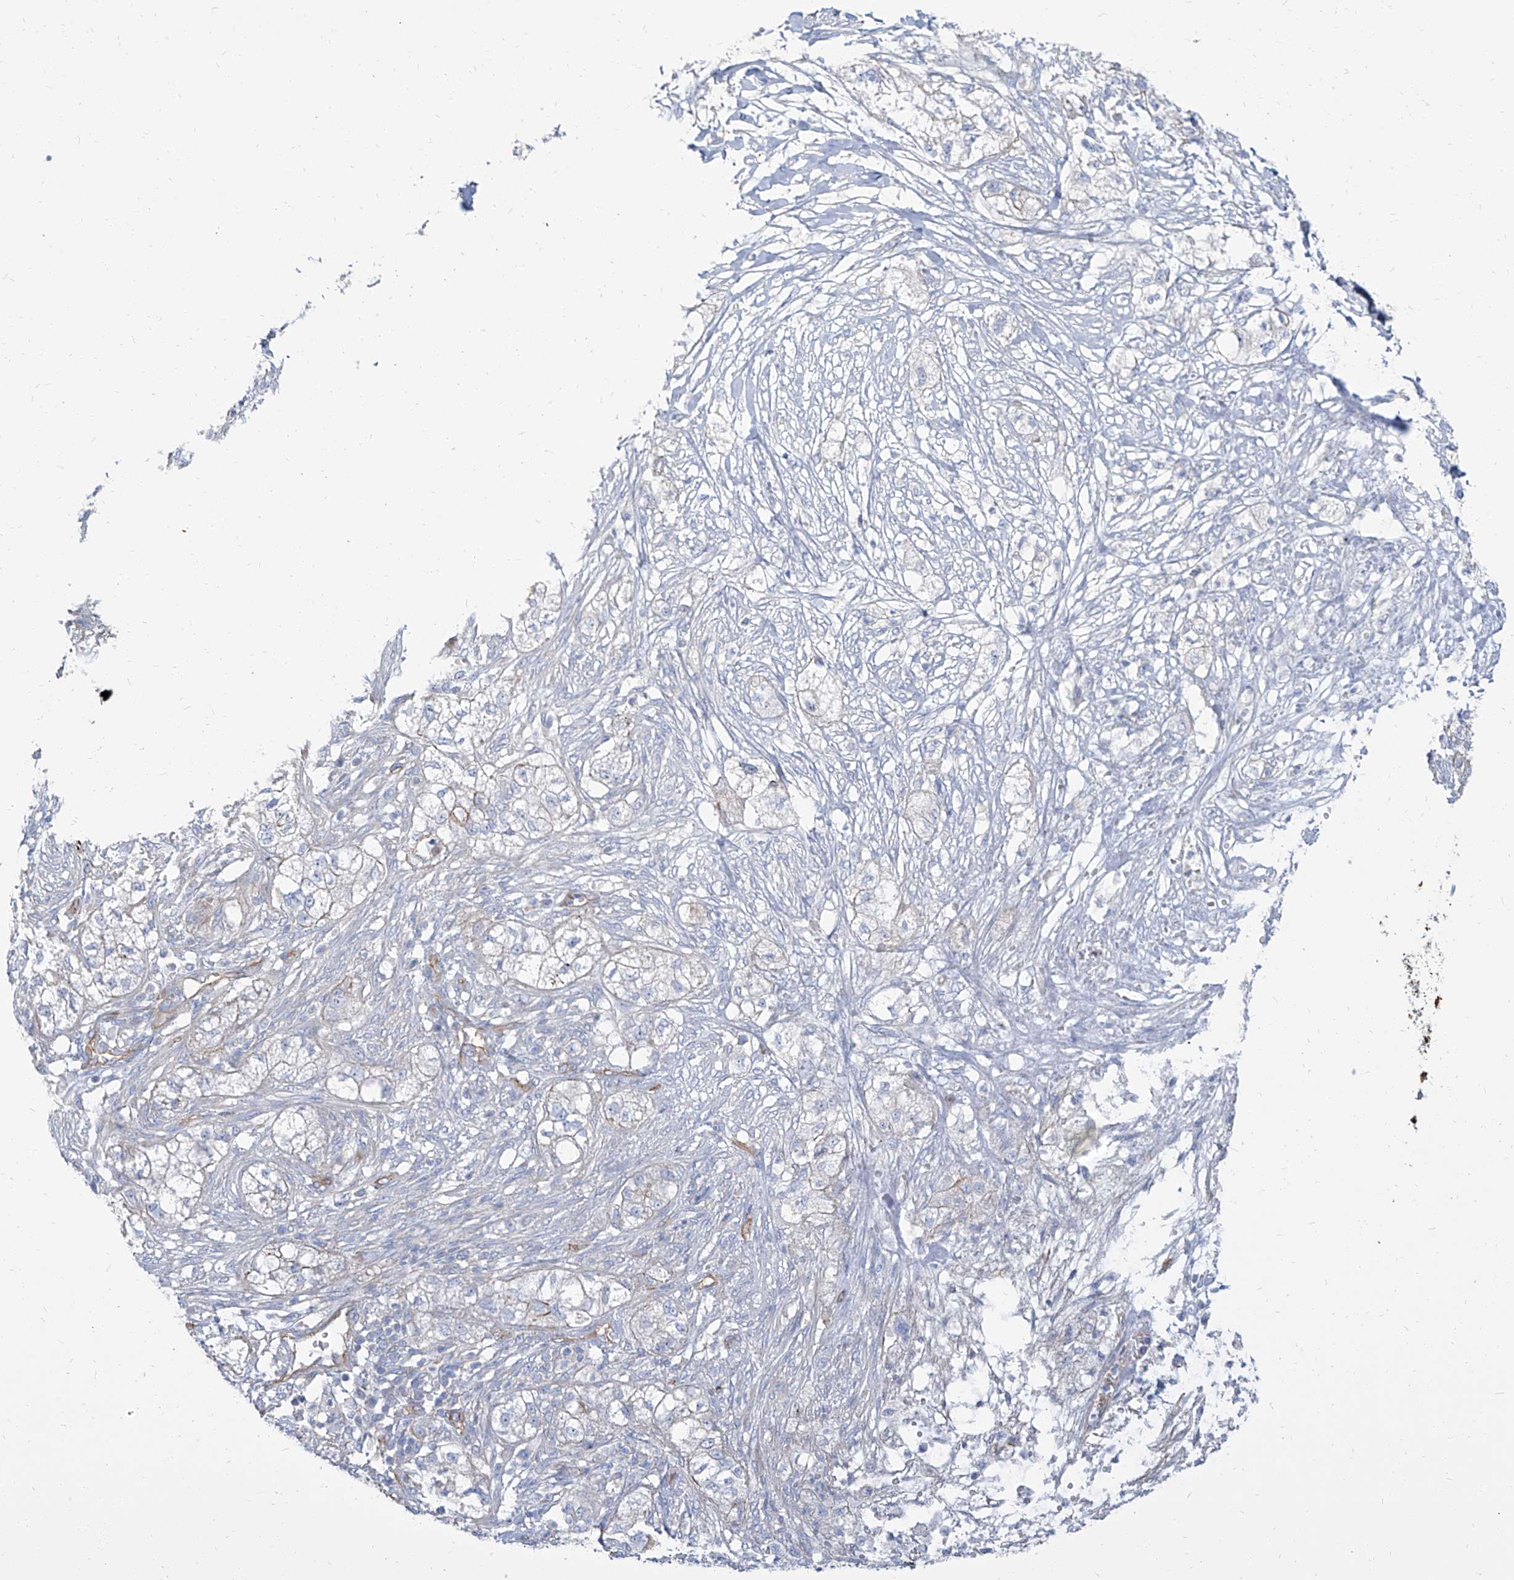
{"staining": {"intensity": "negative", "quantity": "none", "location": "none"}, "tissue": "pancreatic cancer", "cell_type": "Tumor cells", "image_type": "cancer", "snomed": [{"axis": "morphology", "description": "Adenocarcinoma, NOS"}, {"axis": "topography", "description": "Pancreas"}], "caption": "A histopathology image of human pancreatic cancer is negative for staining in tumor cells. (DAB (3,3'-diaminobenzidine) immunohistochemistry with hematoxylin counter stain).", "gene": "TXLNB", "patient": {"sex": "female", "age": 78}}